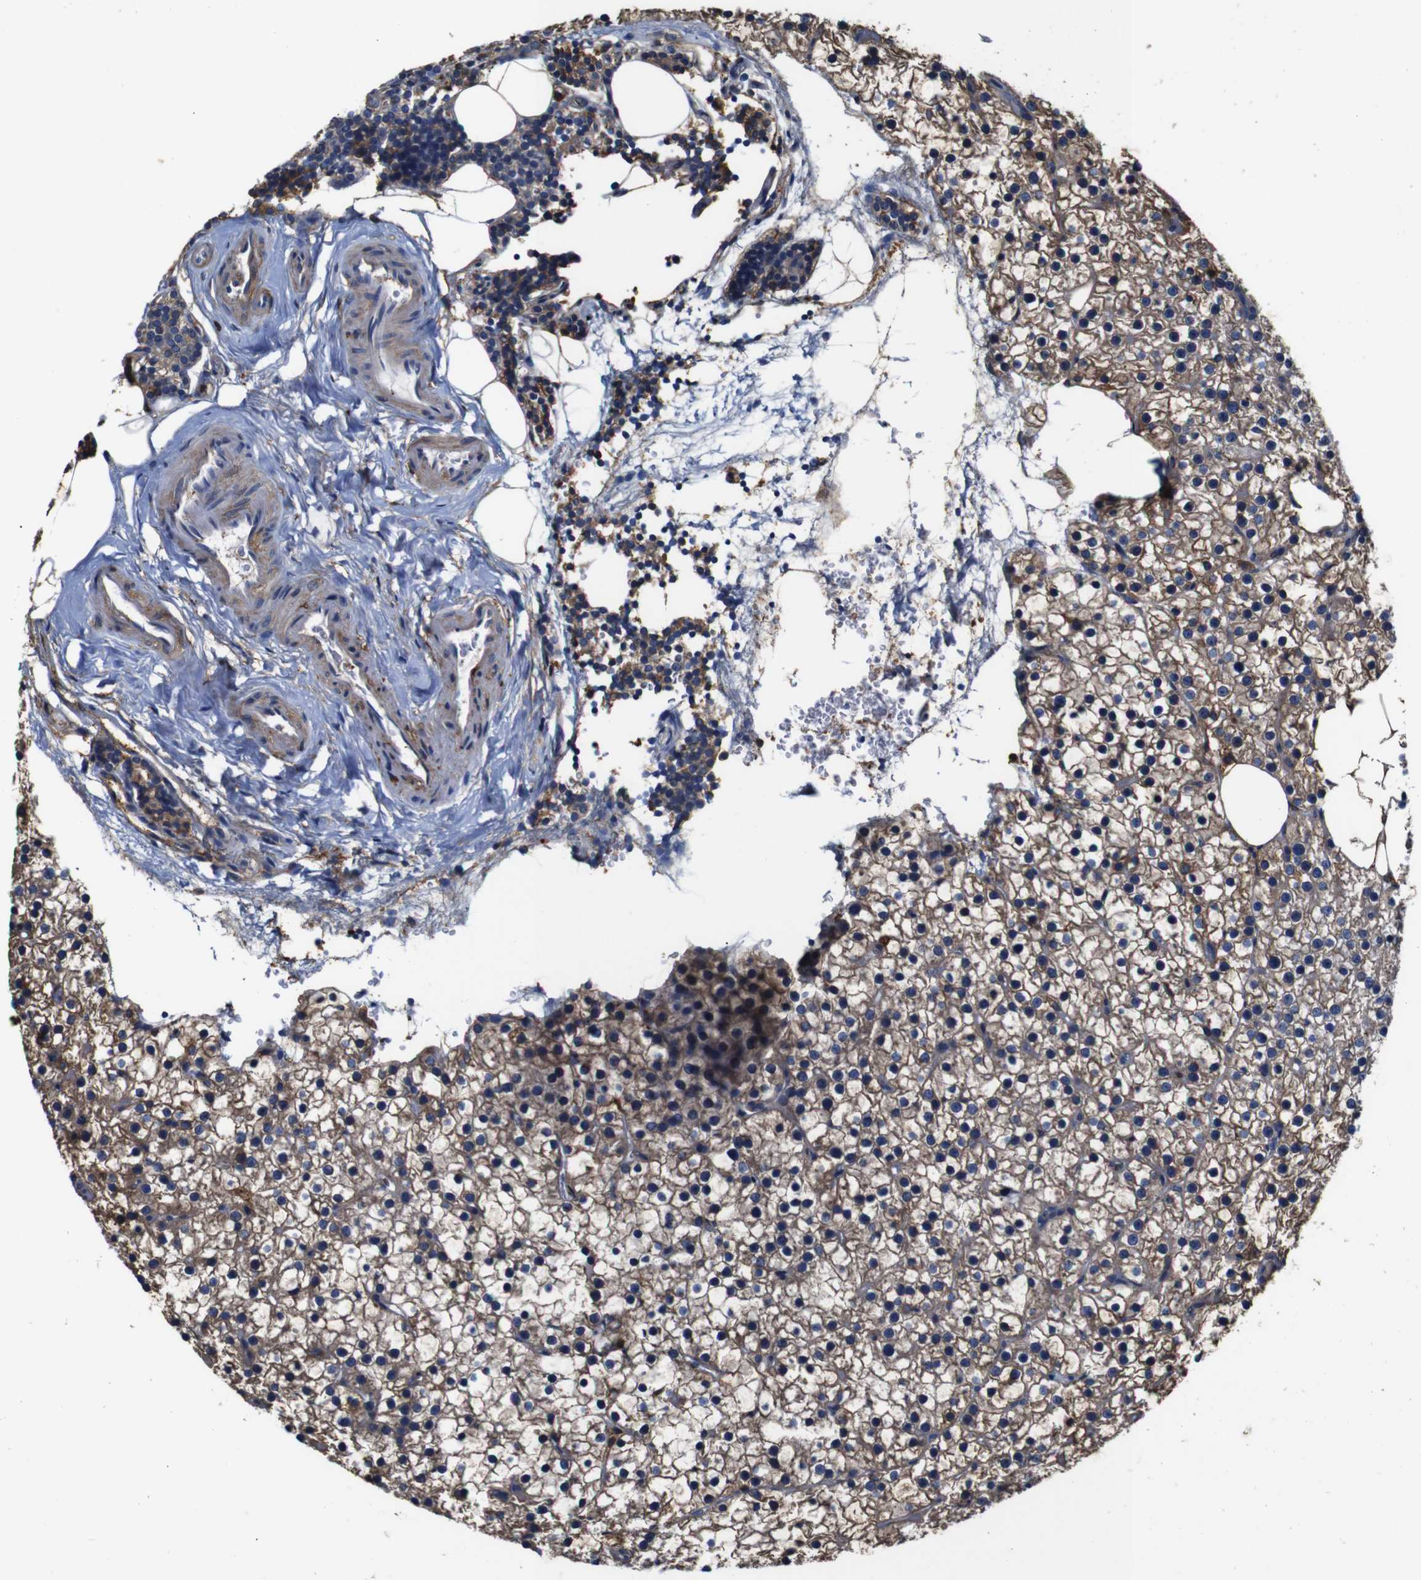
{"staining": {"intensity": "weak", "quantity": "25%-75%", "location": "cytoplasmic/membranous"}, "tissue": "parathyroid gland", "cell_type": "Glandular cells", "image_type": "normal", "snomed": [{"axis": "morphology", "description": "Normal tissue, NOS"}, {"axis": "morphology", "description": "Adenoma, NOS"}, {"axis": "topography", "description": "Parathyroid gland"}], "caption": "Immunohistochemistry micrograph of unremarkable human parathyroid gland stained for a protein (brown), which shows low levels of weak cytoplasmic/membranous expression in approximately 25%-75% of glandular cells.", "gene": "PI4KA", "patient": {"sex": "female", "age": 70}}